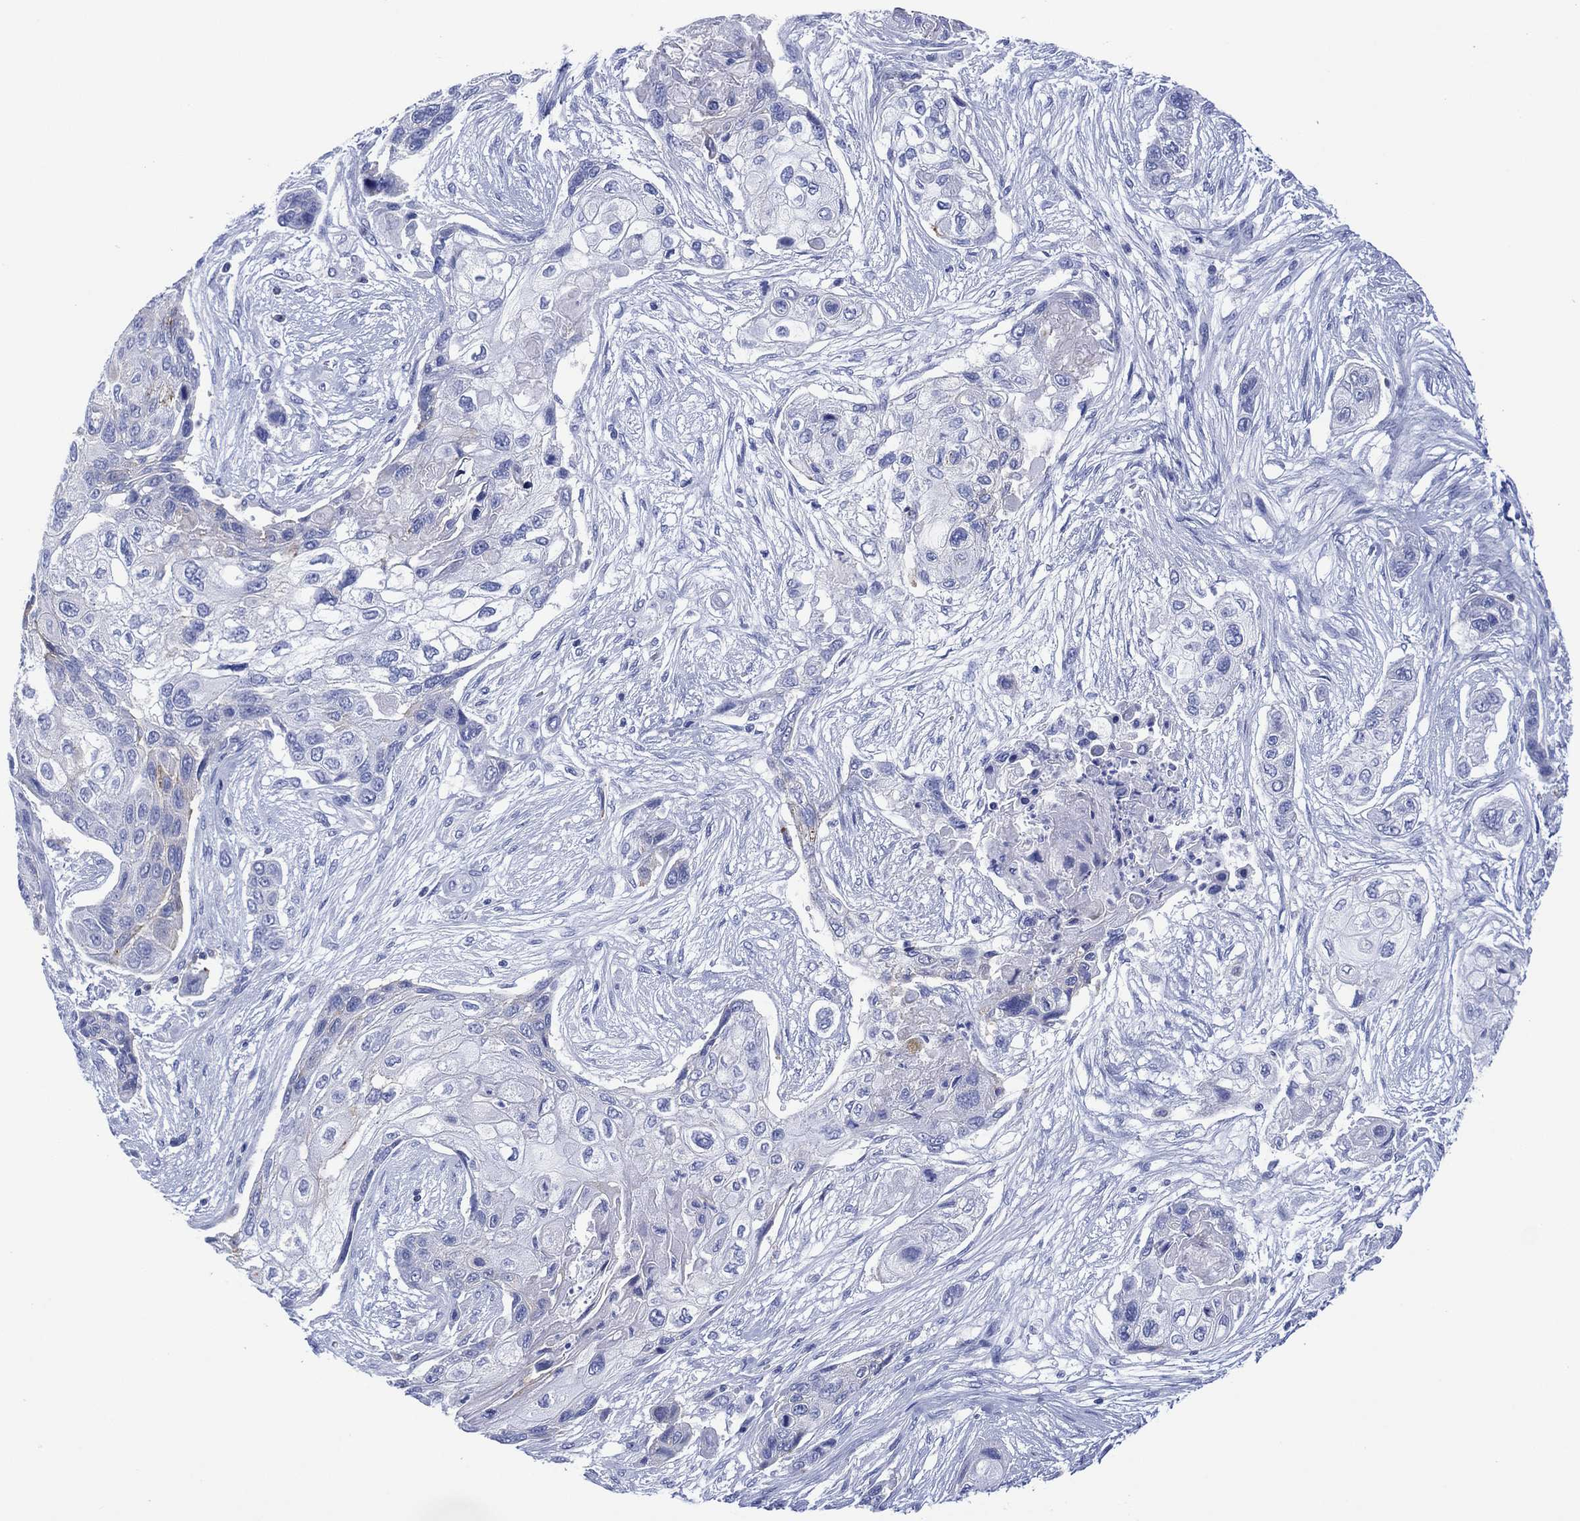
{"staining": {"intensity": "negative", "quantity": "none", "location": "none"}, "tissue": "lung cancer", "cell_type": "Tumor cells", "image_type": "cancer", "snomed": [{"axis": "morphology", "description": "Squamous cell carcinoma, NOS"}, {"axis": "topography", "description": "Lung"}], "caption": "Histopathology image shows no protein expression in tumor cells of lung cancer (squamous cell carcinoma) tissue.", "gene": "DPP4", "patient": {"sex": "male", "age": 69}}